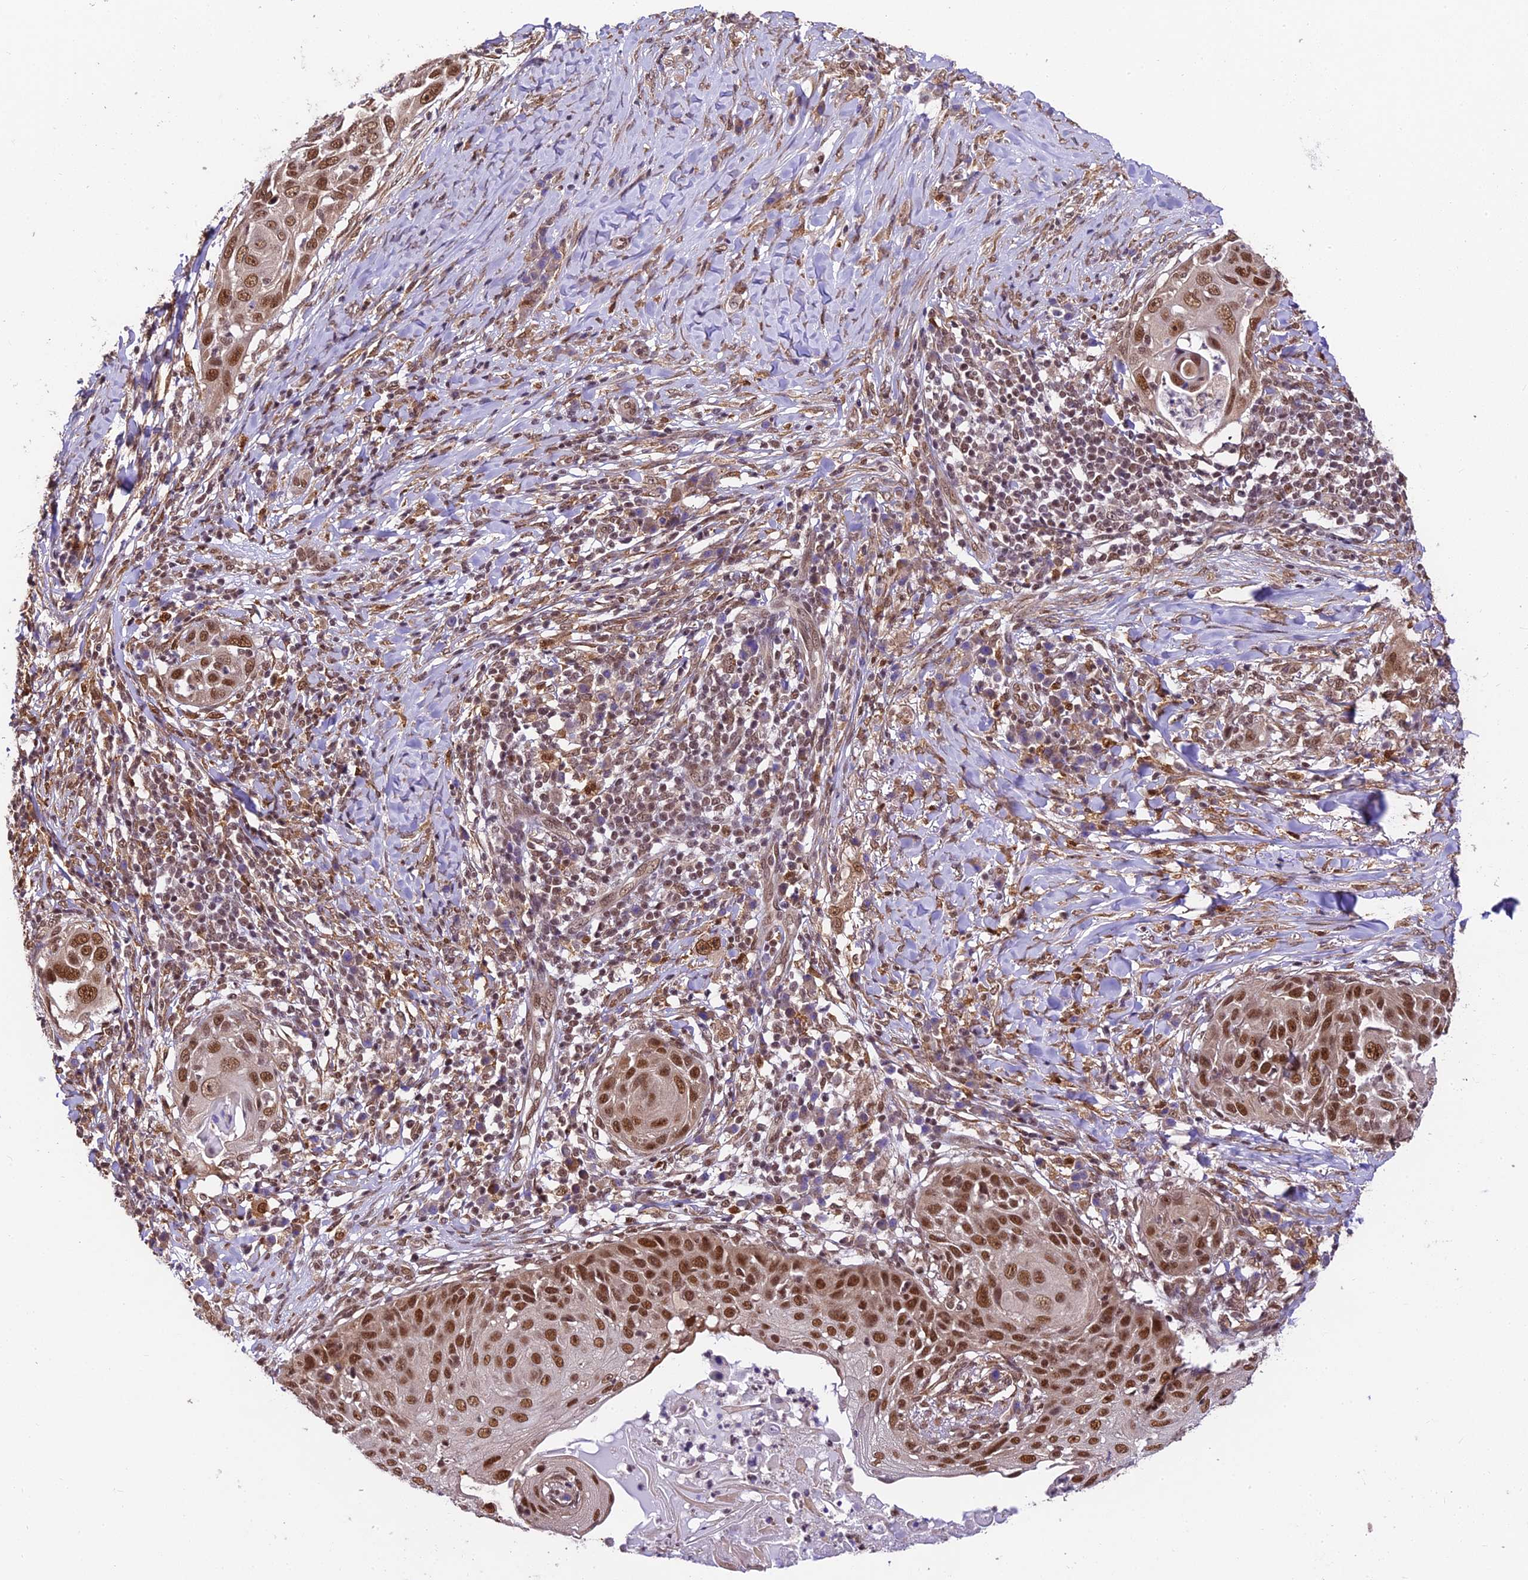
{"staining": {"intensity": "moderate", "quantity": ">75%", "location": "cytoplasmic/membranous,nuclear"}, "tissue": "skin cancer", "cell_type": "Tumor cells", "image_type": "cancer", "snomed": [{"axis": "morphology", "description": "Squamous cell carcinoma, NOS"}, {"axis": "topography", "description": "Skin"}], "caption": "Brown immunohistochemical staining in human skin cancer (squamous cell carcinoma) shows moderate cytoplasmic/membranous and nuclear positivity in about >75% of tumor cells. (brown staining indicates protein expression, while blue staining denotes nuclei).", "gene": "TRIM22", "patient": {"sex": "female", "age": 44}}